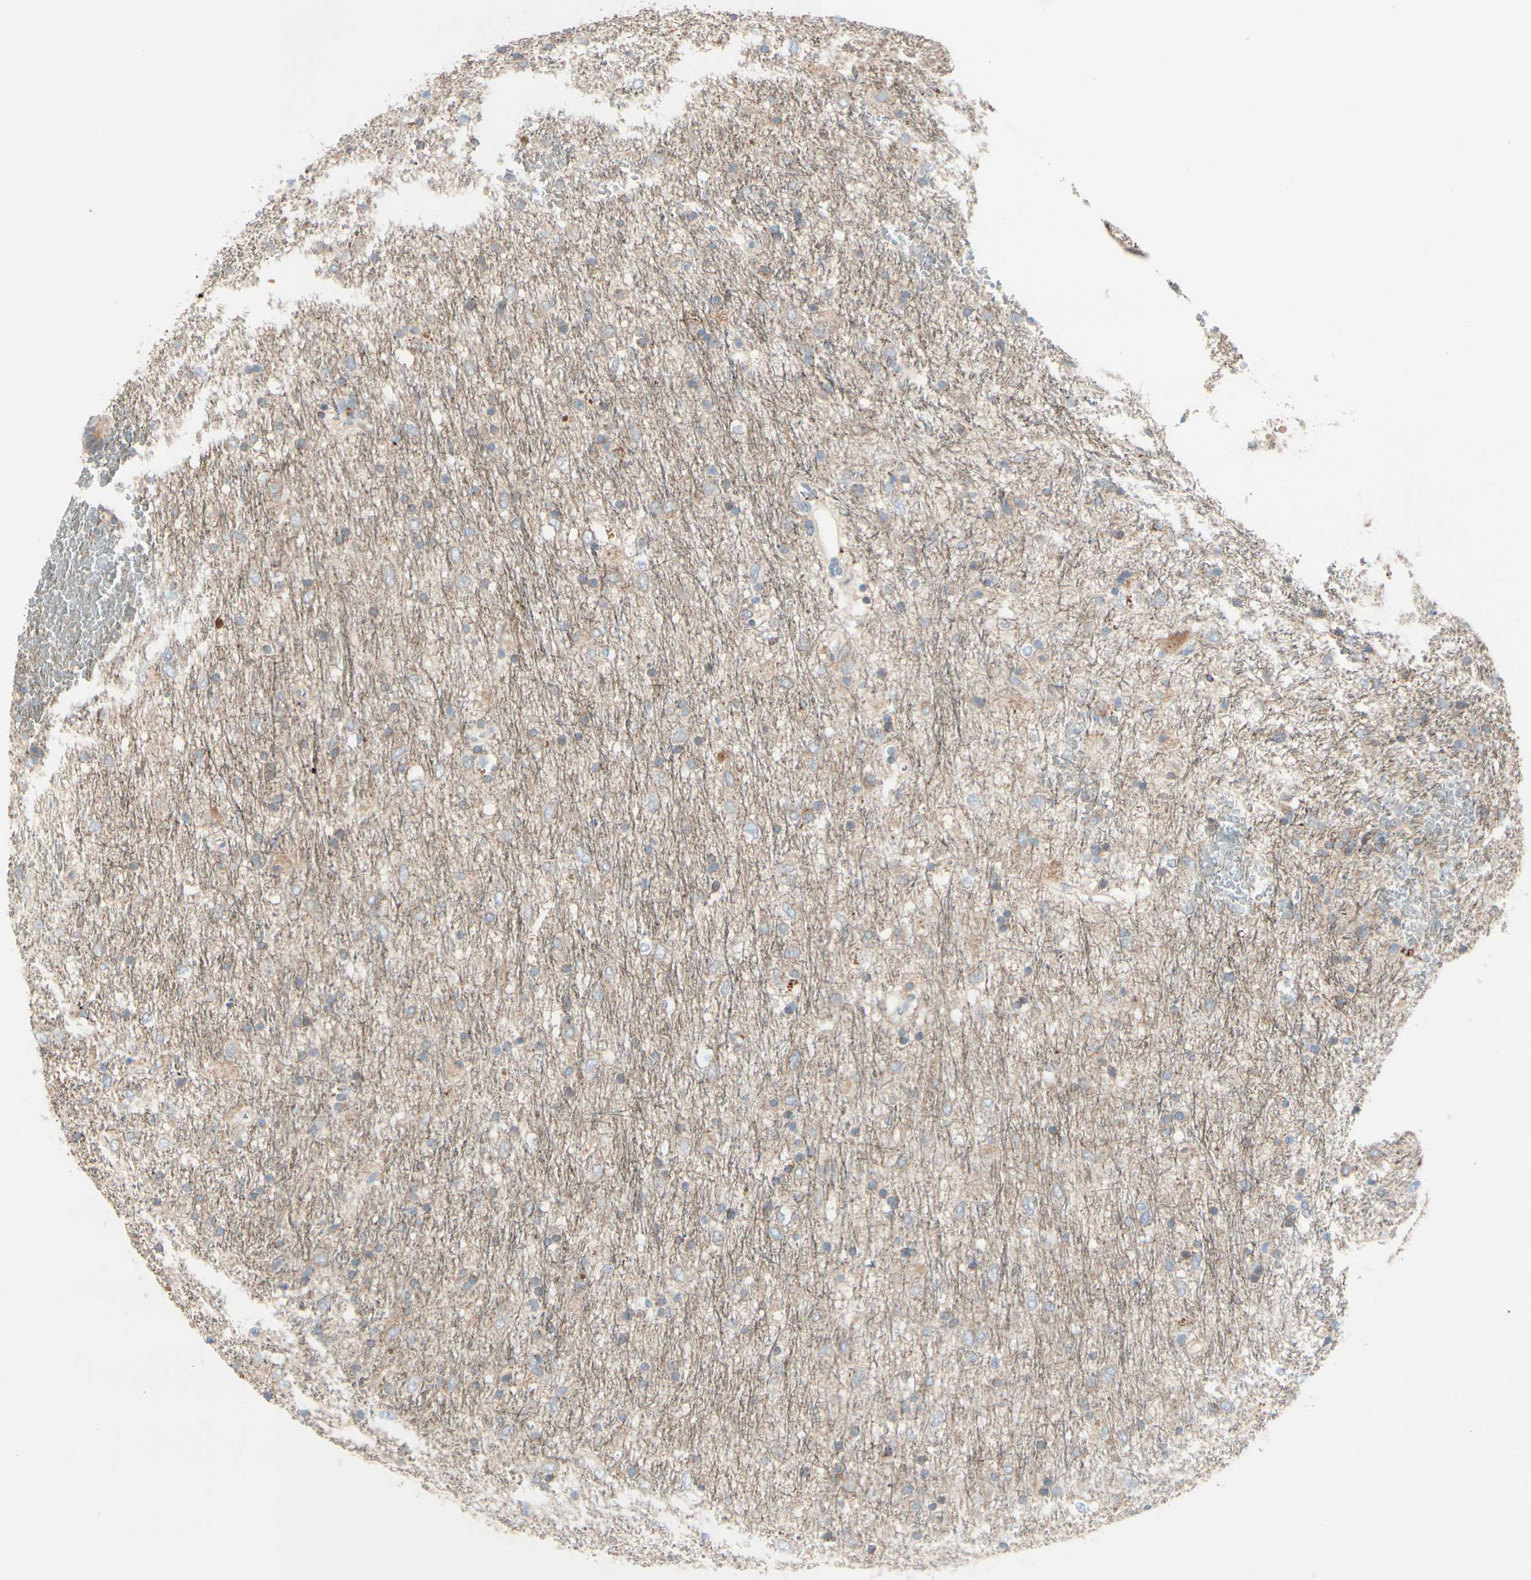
{"staining": {"intensity": "moderate", "quantity": "<25%", "location": "cytoplasmic/membranous"}, "tissue": "glioma", "cell_type": "Tumor cells", "image_type": "cancer", "snomed": [{"axis": "morphology", "description": "Glioma, malignant, Low grade"}, {"axis": "topography", "description": "Brain"}], "caption": "Protein staining of low-grade glioma (malignant) tissue displays moderate cytoplasmic/membranous expression in approximately <25% of tumor cells.", "gene": "EPHA3", "patient": {"sex": "male", "age": 77}}